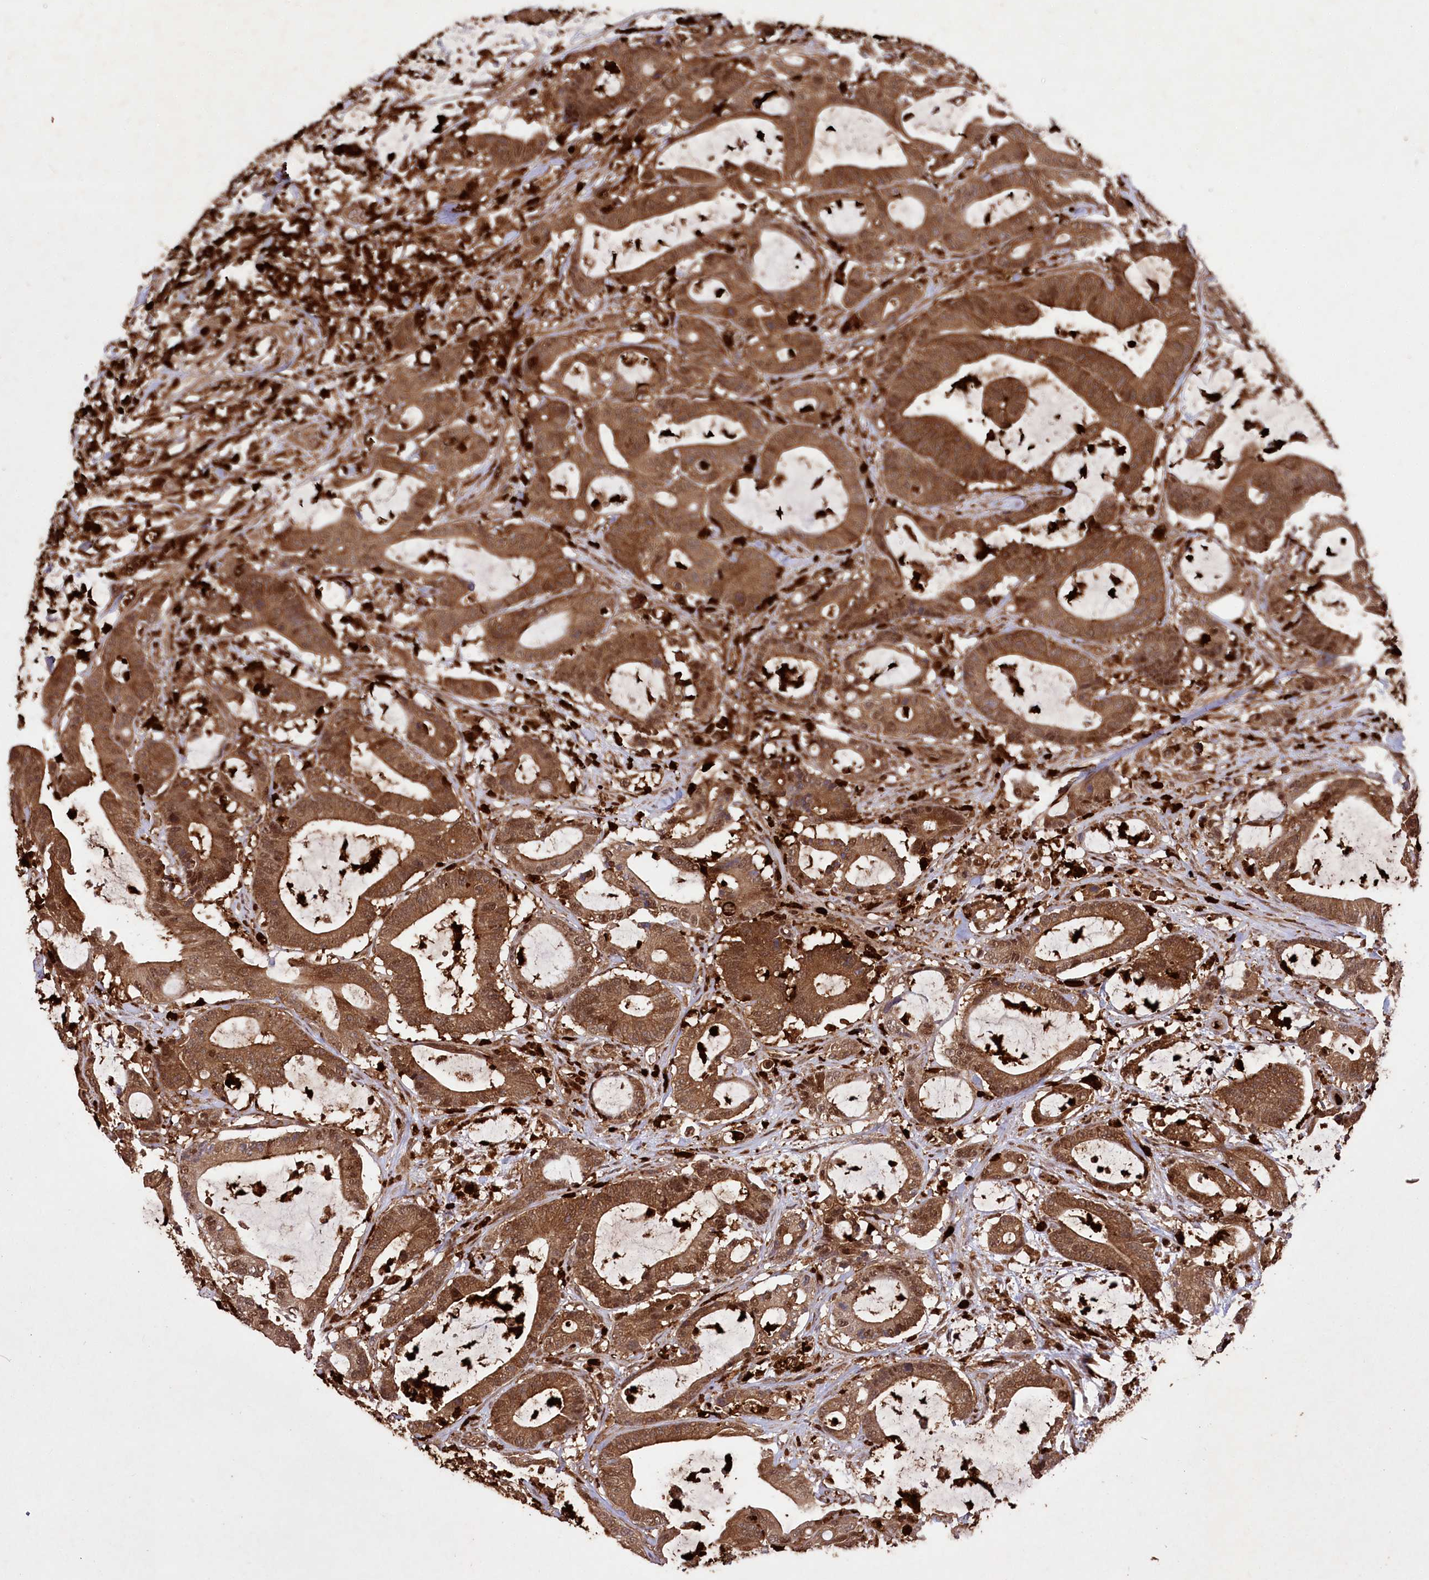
{"staining": {"intensity": "strong", "quantity": ">75%", "location": "cytoplasmic/membranous,nuclear"}, "tissue": "colorectal cancer", "cell_type": "Tumor cells", "image_type": "cancer", "snomed": [{"axis": "morphology", "description": "Adenocarcinoma, NOS"}, {"axis": "topography", "description": "Colon"}], "caption": "There is high levels of strong cytoplasmic/membranous and nuclear staining in tumor cells of colorectal cancer (adenocarcinoma), as demonstrated by immunohistochemical staining (brown color).", "gene": "LSG1", "patient": {"sex": "female", "age": 84}}